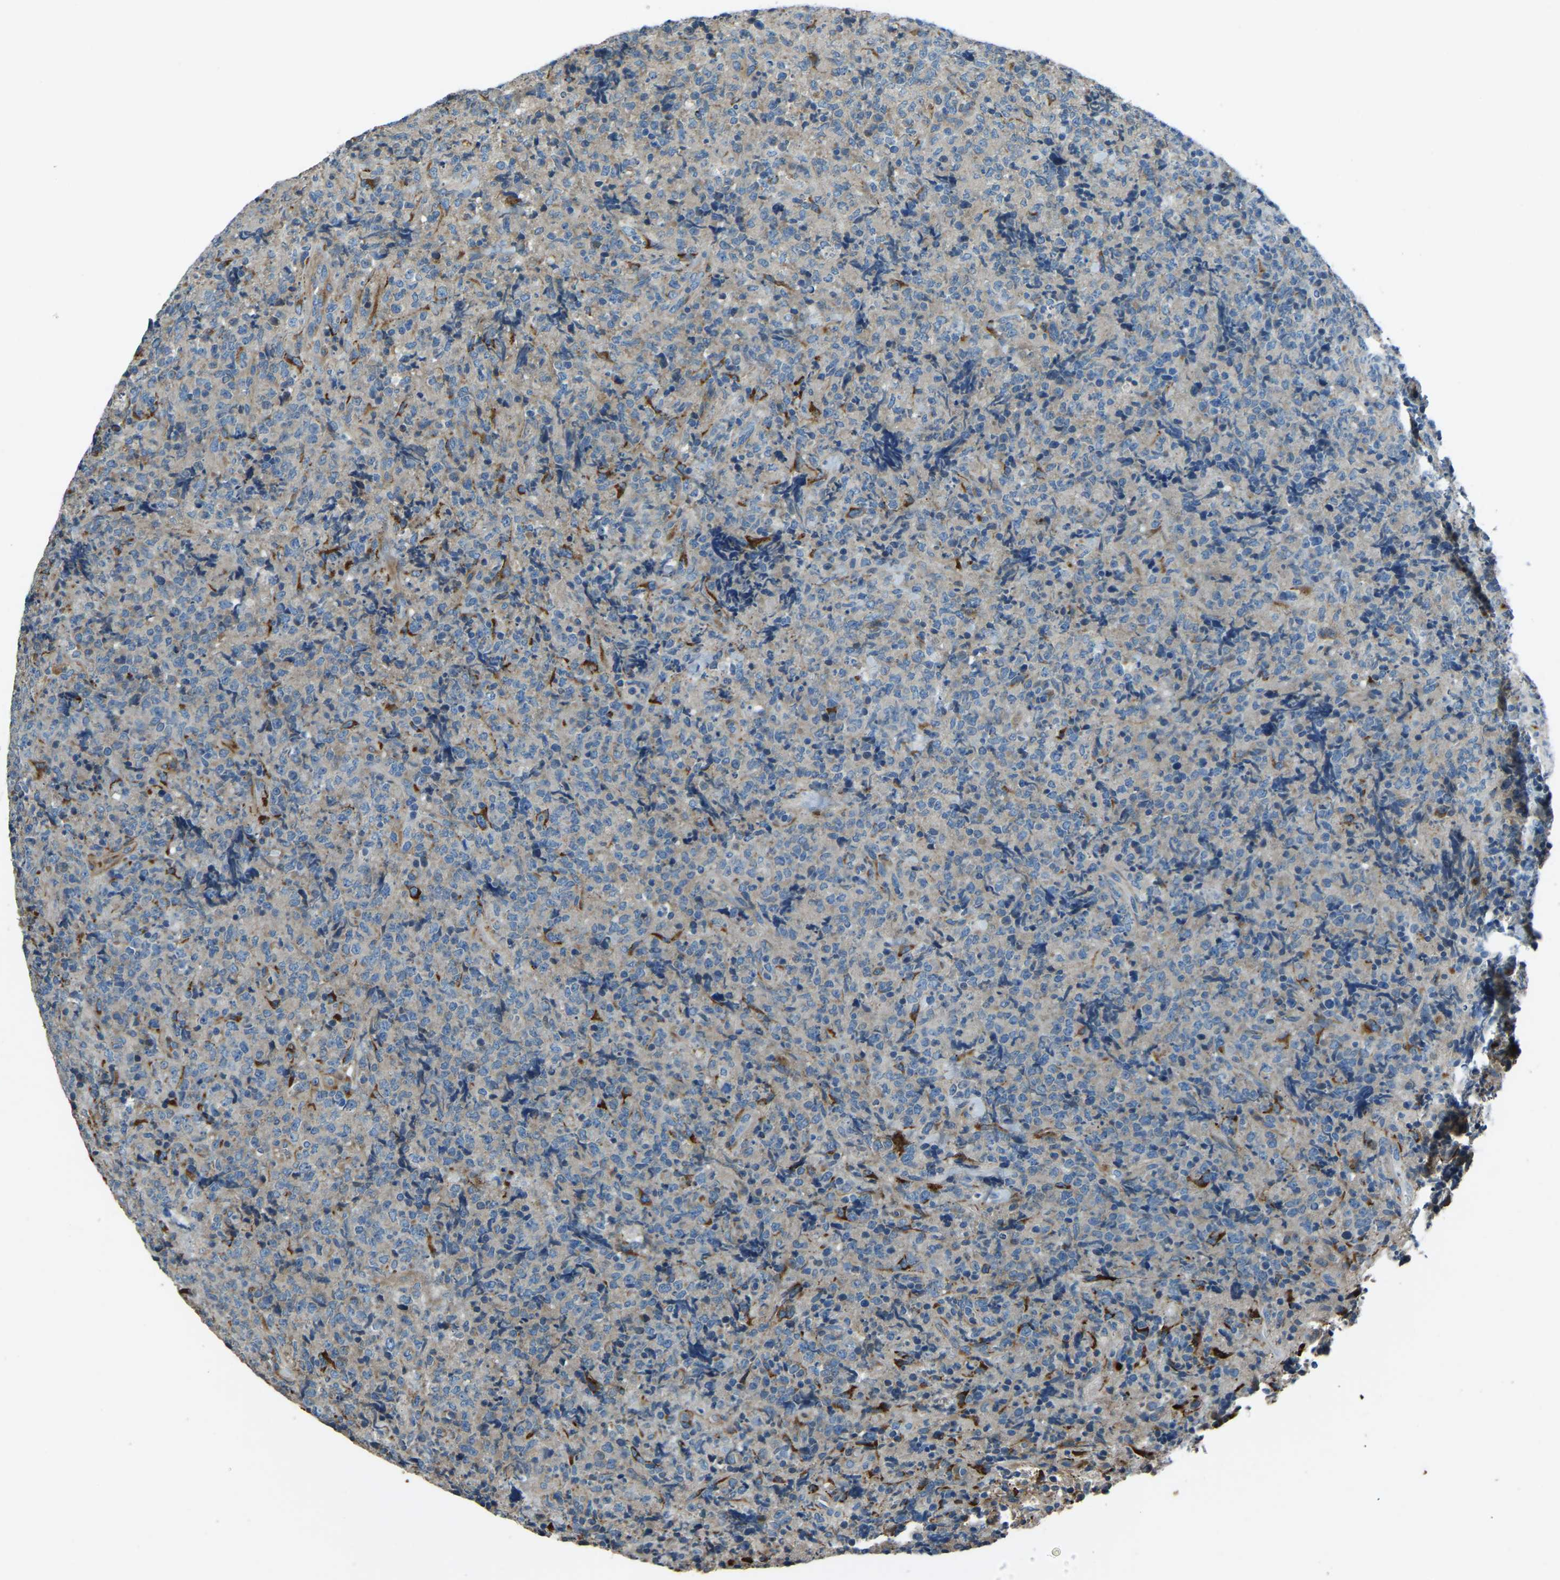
{"staining": {"intensity": "negative", "quantity": "none", "location": "none"}, "tissue": "lymphoma", "cell_type": "Tumor cells", "image_type": "cancer", "snomed": [{"axis": "morphology", "description": "Malignant lymphoma, non-Hodgkin's type, High grade"}, {"axis": "topography", "description": "Tonsil"}], "caption": "Immunohistochemistry (IHC) photomicrograph of neoplastic tissue: high-grade malignant lymphoma, non-Hodgkin's type stained with DAB (3,3'-diaminobenzidine) displays no significant protein staining in tumor cells.", "gene": "COL3A1", "patient": {"sex": "female", "age": 36}}